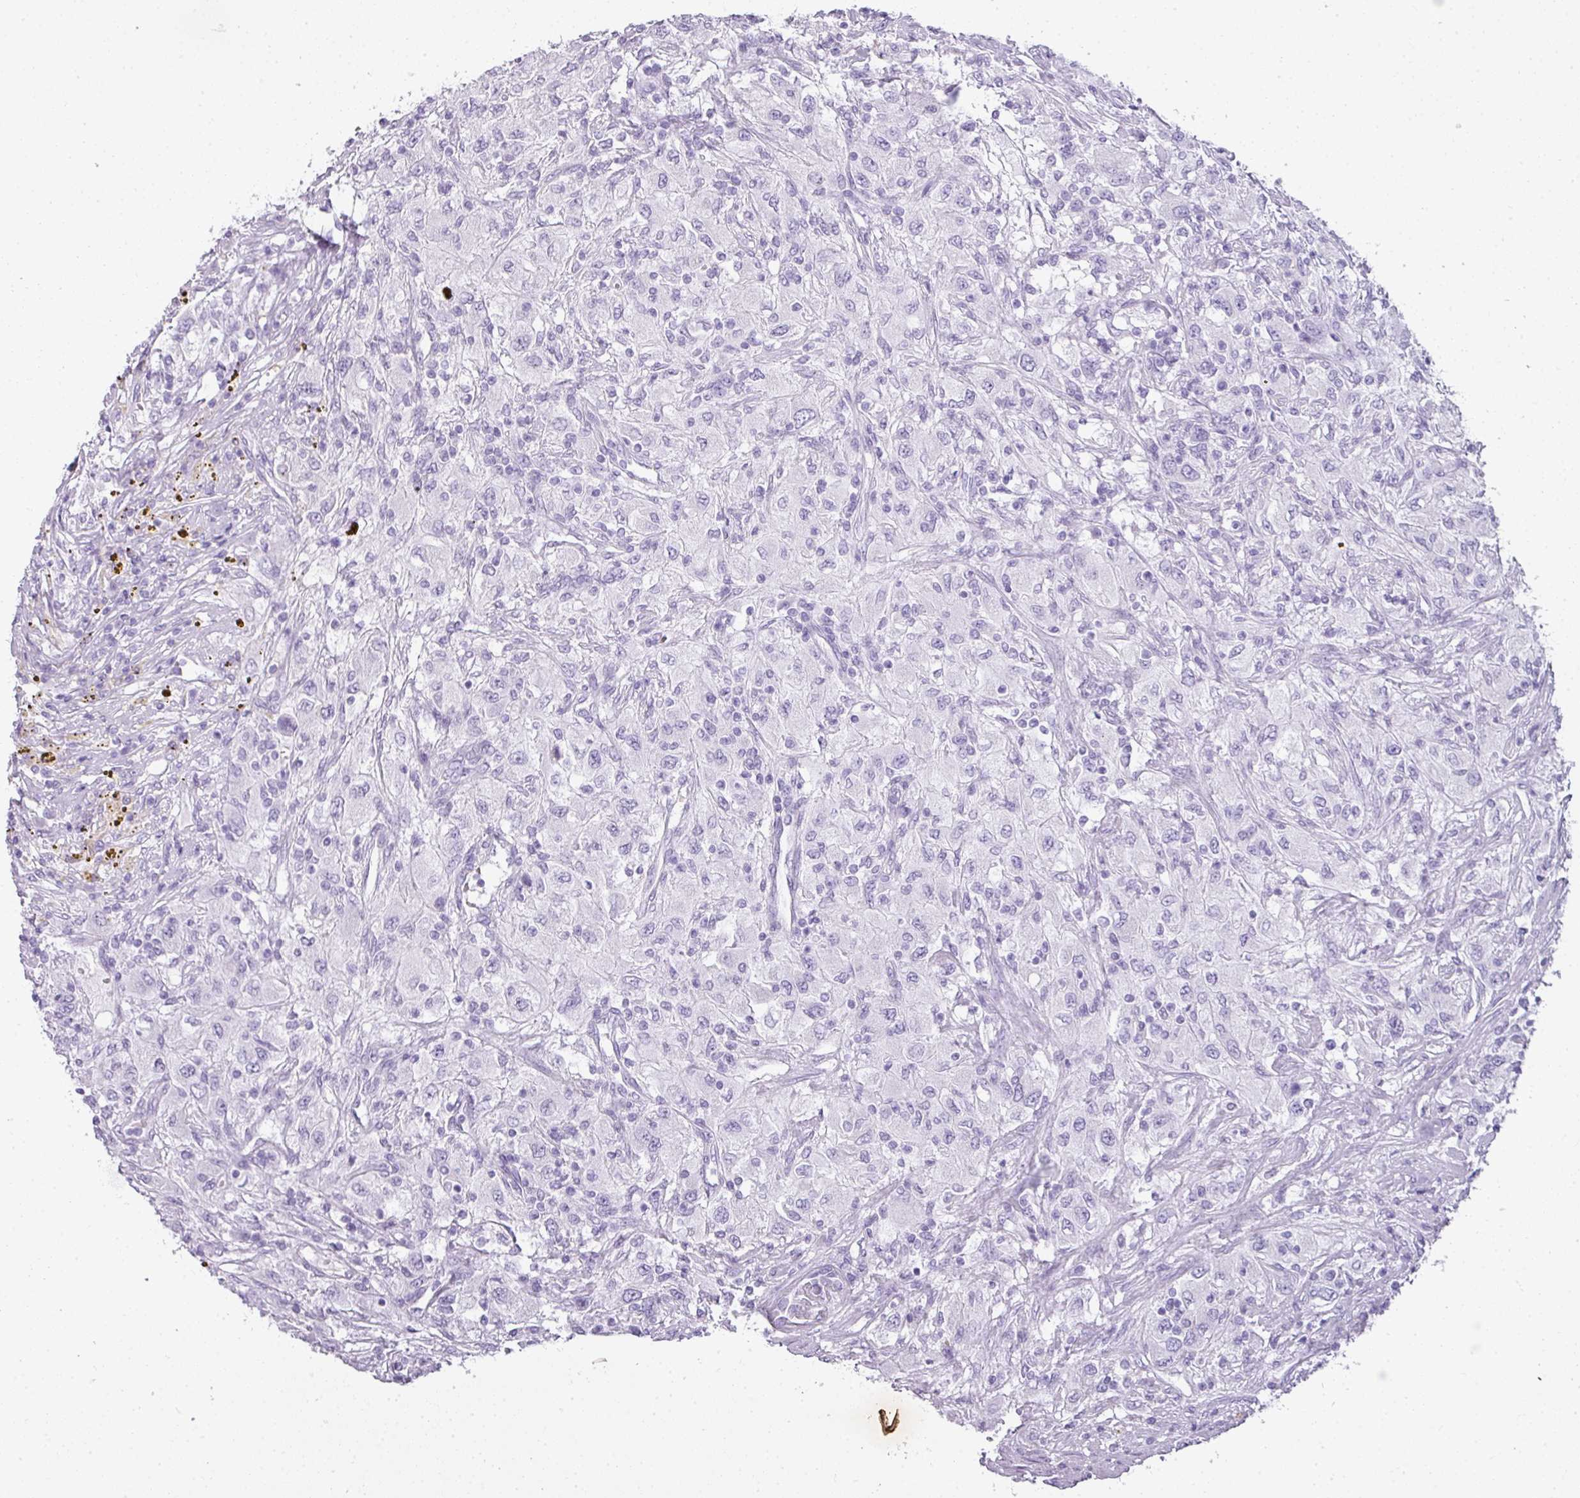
{"staining": {"intensity": "negative", "quantity": "none", "location": "none"}, "tissue": "renal cancer", "cell_type": "Tumor cells", "image_type": "cancer", "snomed": [{"axis": "morphology", "description": "Adenocarcinoma, NOS"}, {"axis": "topography", "description": "Kidney"}], "caption": "High magnification brightfield microscopy of adenocarcinoma (renal) stained with DAB (3,3'-diaminobenzidine) (brown) and counterstained with hematoxylin (blue): tumor cells show no significant positivity.", "gene": "RBMY1F", "patient": {"sex": "female", "age": 67}}